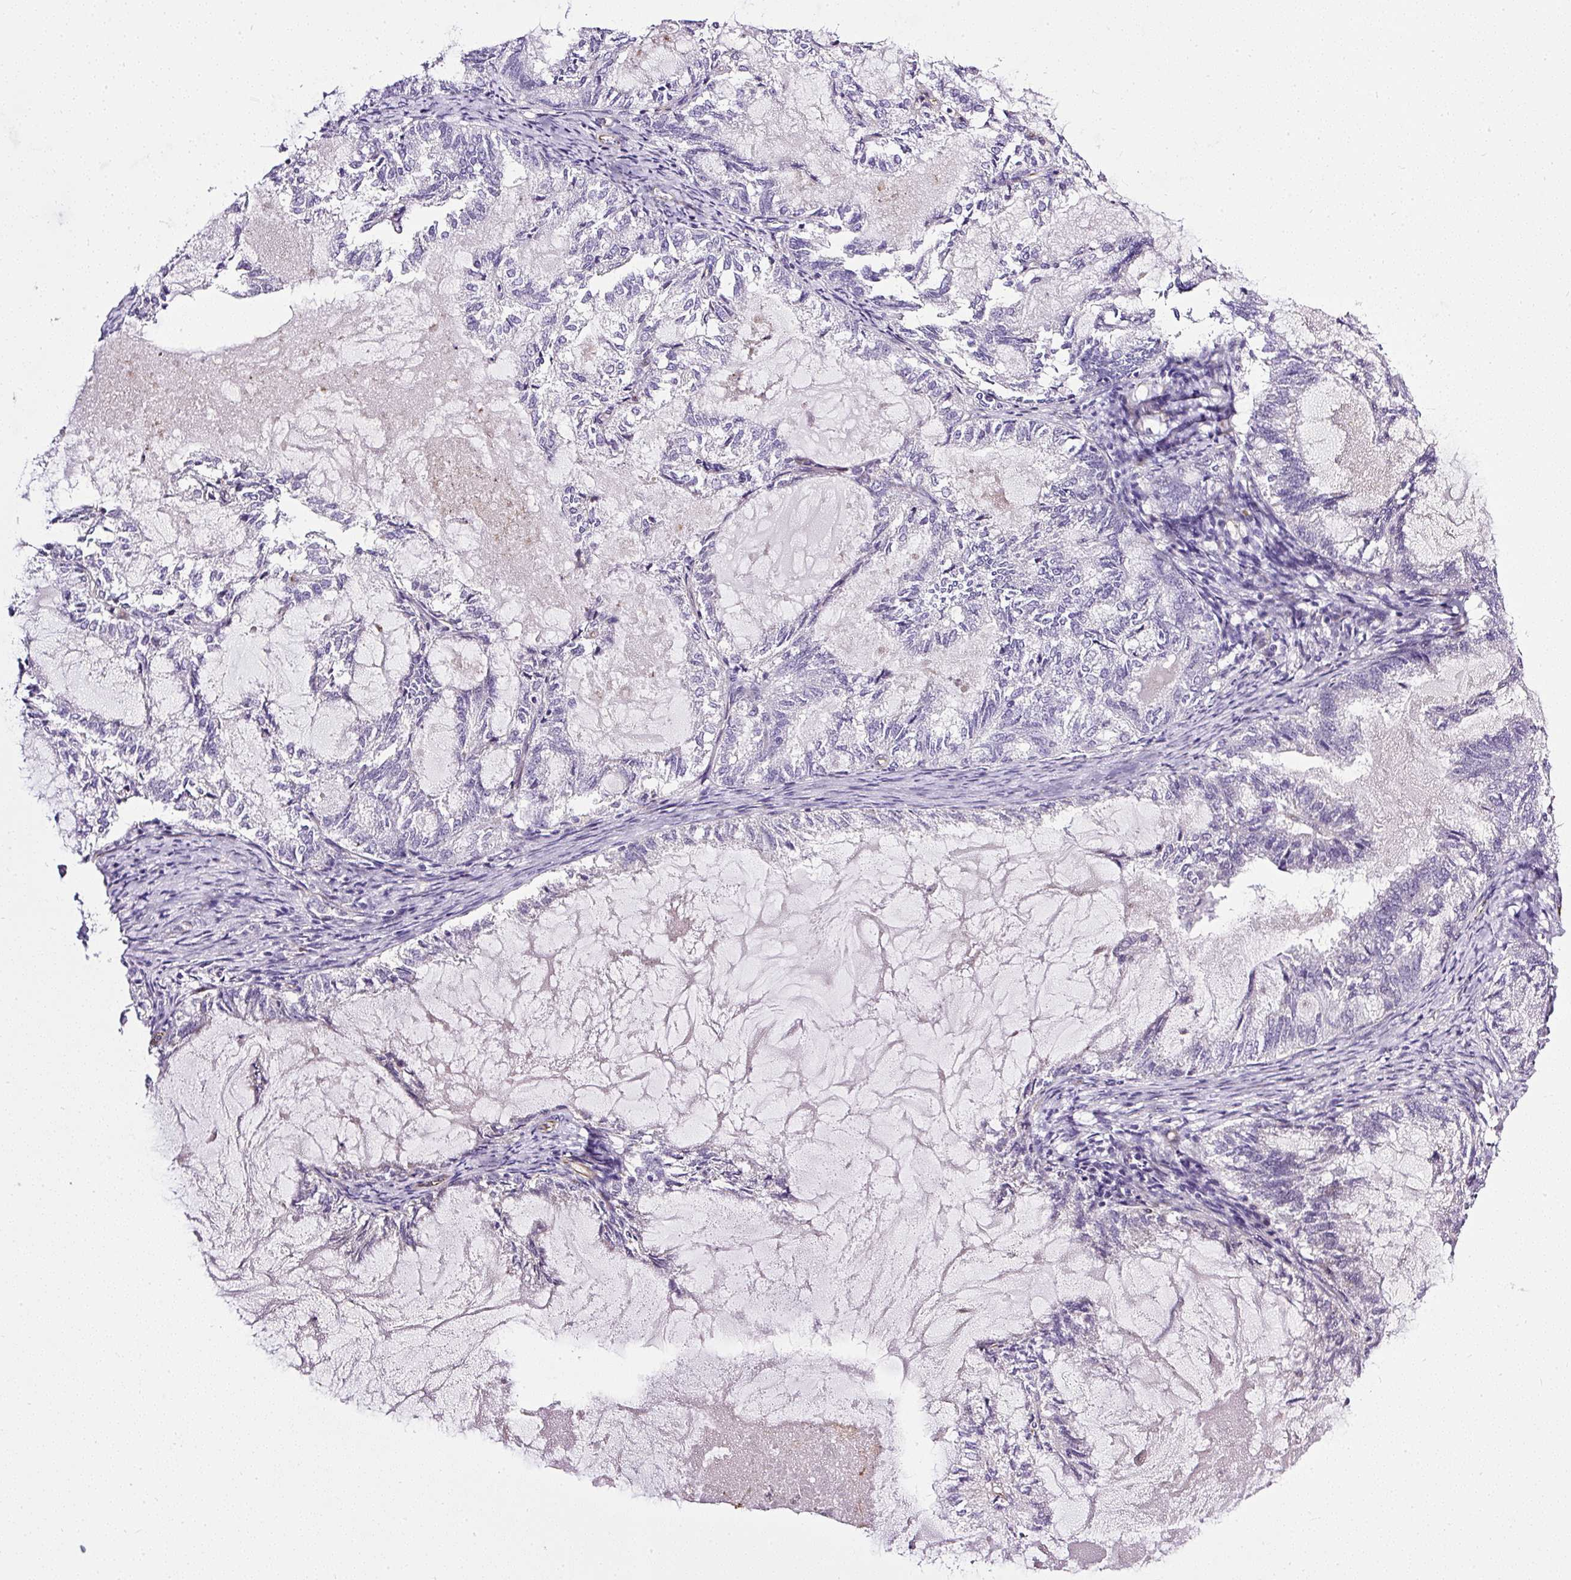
{"staining": {"intensity": "negative", "quantity": "none", "location": "none"}, "tissue": "endometrial cancer", "cell_type": "Tumor cells", "image_type": "cancer", "snomed": [{"axis": "morphology", "description": "Adenocarcinoma, NOS"}, {"axis": "topography", "description": "Endometrium"}], "caption": "Tumor cells show no significant expression in endometrial cancer (adenocarcinoma).", "gene": "PLS1", "patient": {"sex": "female", "age": 86}}